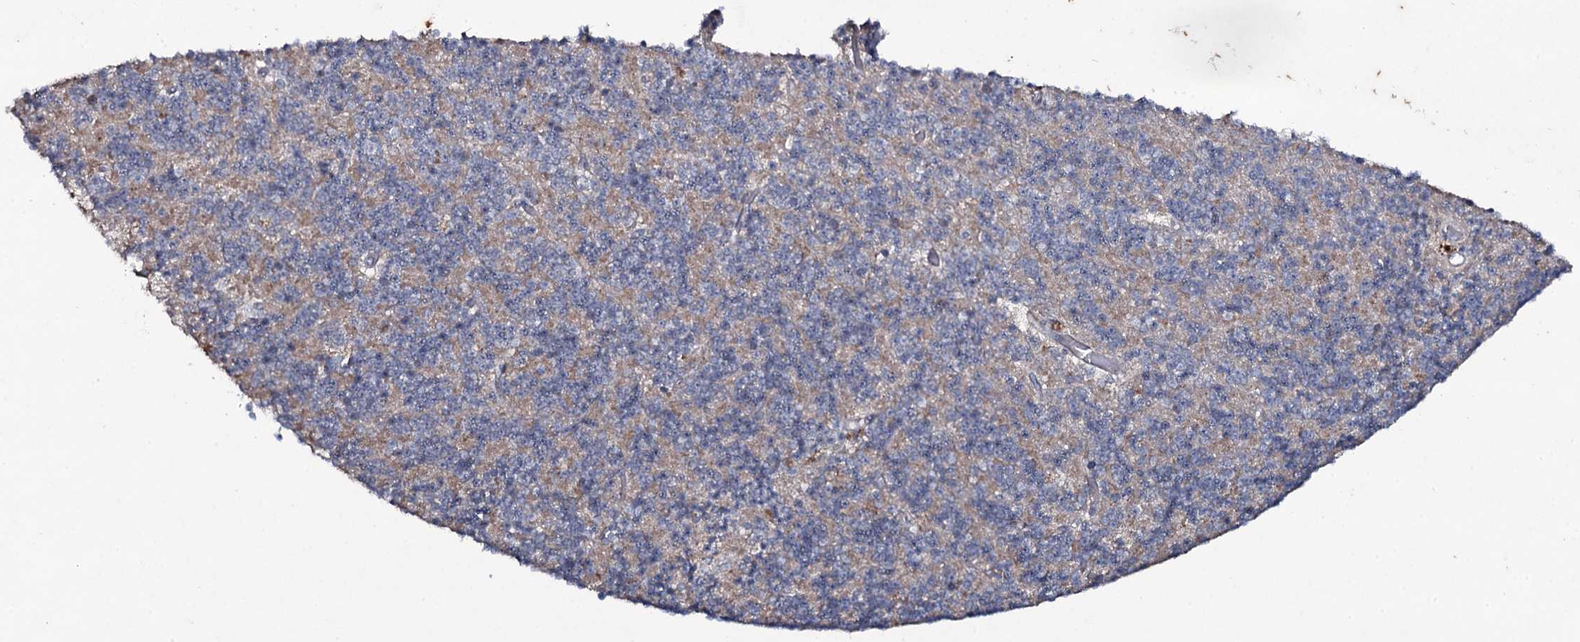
{"staining": {"intensity": "moderate", "quantity": "<25%", "location": "cytoplasmic/membranous"}, "tissue": "cerebellum", "cell_type": "Cells in granular layer", "image_type": "normal", "snomed": [{"axis": "morphology", "description": "Normal tissue, NOS"}, {"axis": "topography", "description": "Cerebellum"}], "caption": "Brown immunohistochemical staining in unremarkable human cerebellum demonstrates moderate cytoplasmic/membranous positivity in approximately <25% of cells in granular layer.", "gene": "SNAP23", "patient": {"sex": "male", "age": 54}}